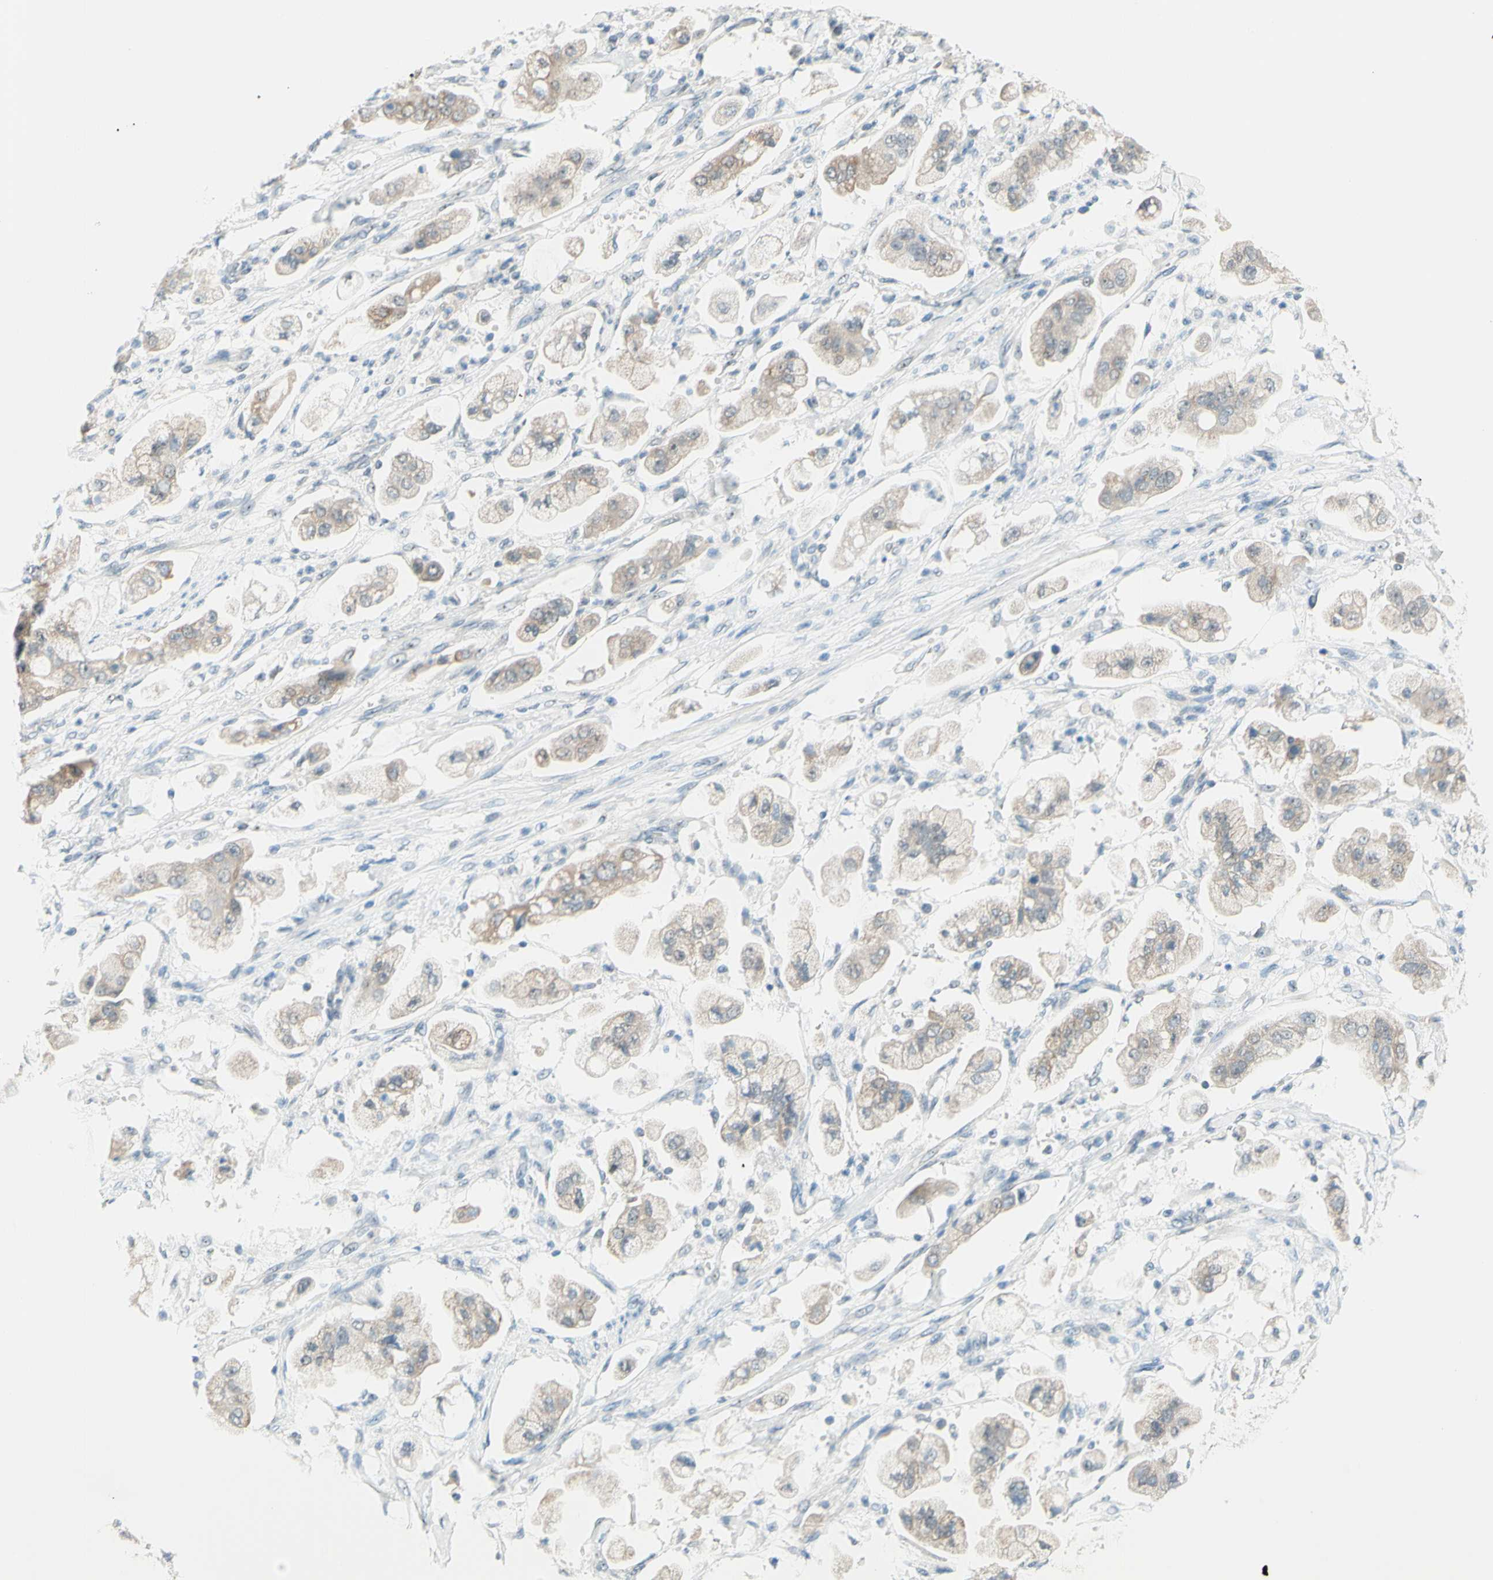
{"staining": {"intensity": "weak", "quantity": "25%-75%", "location": "cytoplasmic/membranous"}, "tissue": "stomach cancer", "cell_type": "Tumor cells", "image_type": "cancer", "snomed": [{"axis": "morphology", "description": "Adenocarcinoma, NOS"}, {"axis": "topography", "description": "Stomach"}], "caption": "Immunohistochemistry (IHC) of human adenocarcinoma (stomach) reveals low levels of weak cytoplasmic/membranous positivity in about 25%-75% of tumor cells.", "gene": "JPH1", "patient": {"sex": "male", "age": 62}}